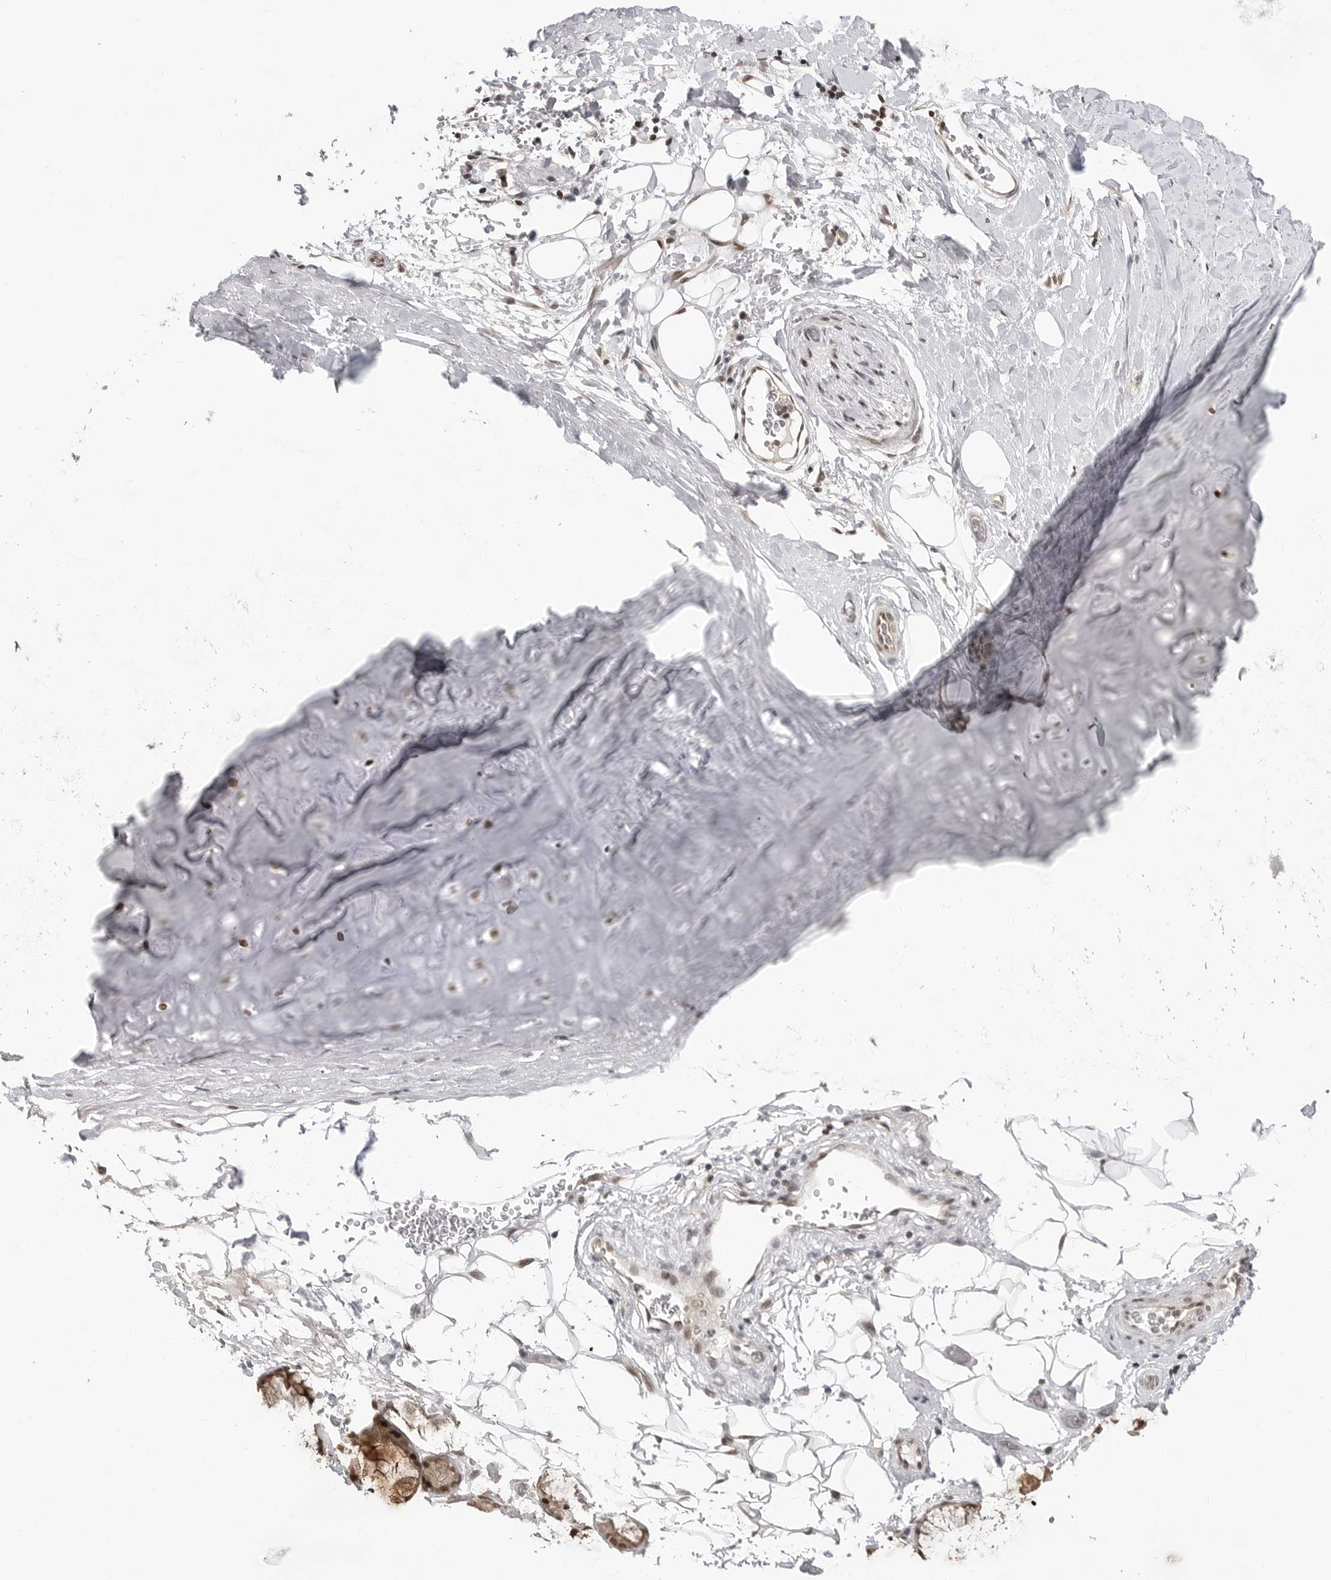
{"staining": {"intensity": "weak", "quantity": "<25%", "location": "nuclear"}, "tissue": "adipose tissue", "cell_type": "Adipocytes", "image_type": "normal", "snomed": [{"axis": "morphology", "description": "Normal tissue, NOS"}, {"axis": "topography", "description": "Cartilage tissue"}], "caption": "IHC of unremarkable human adipose tissue reveals no staining in adipocytes.", "gene": "C8orf33", "patient": {"sex": "female", "age": 63}}